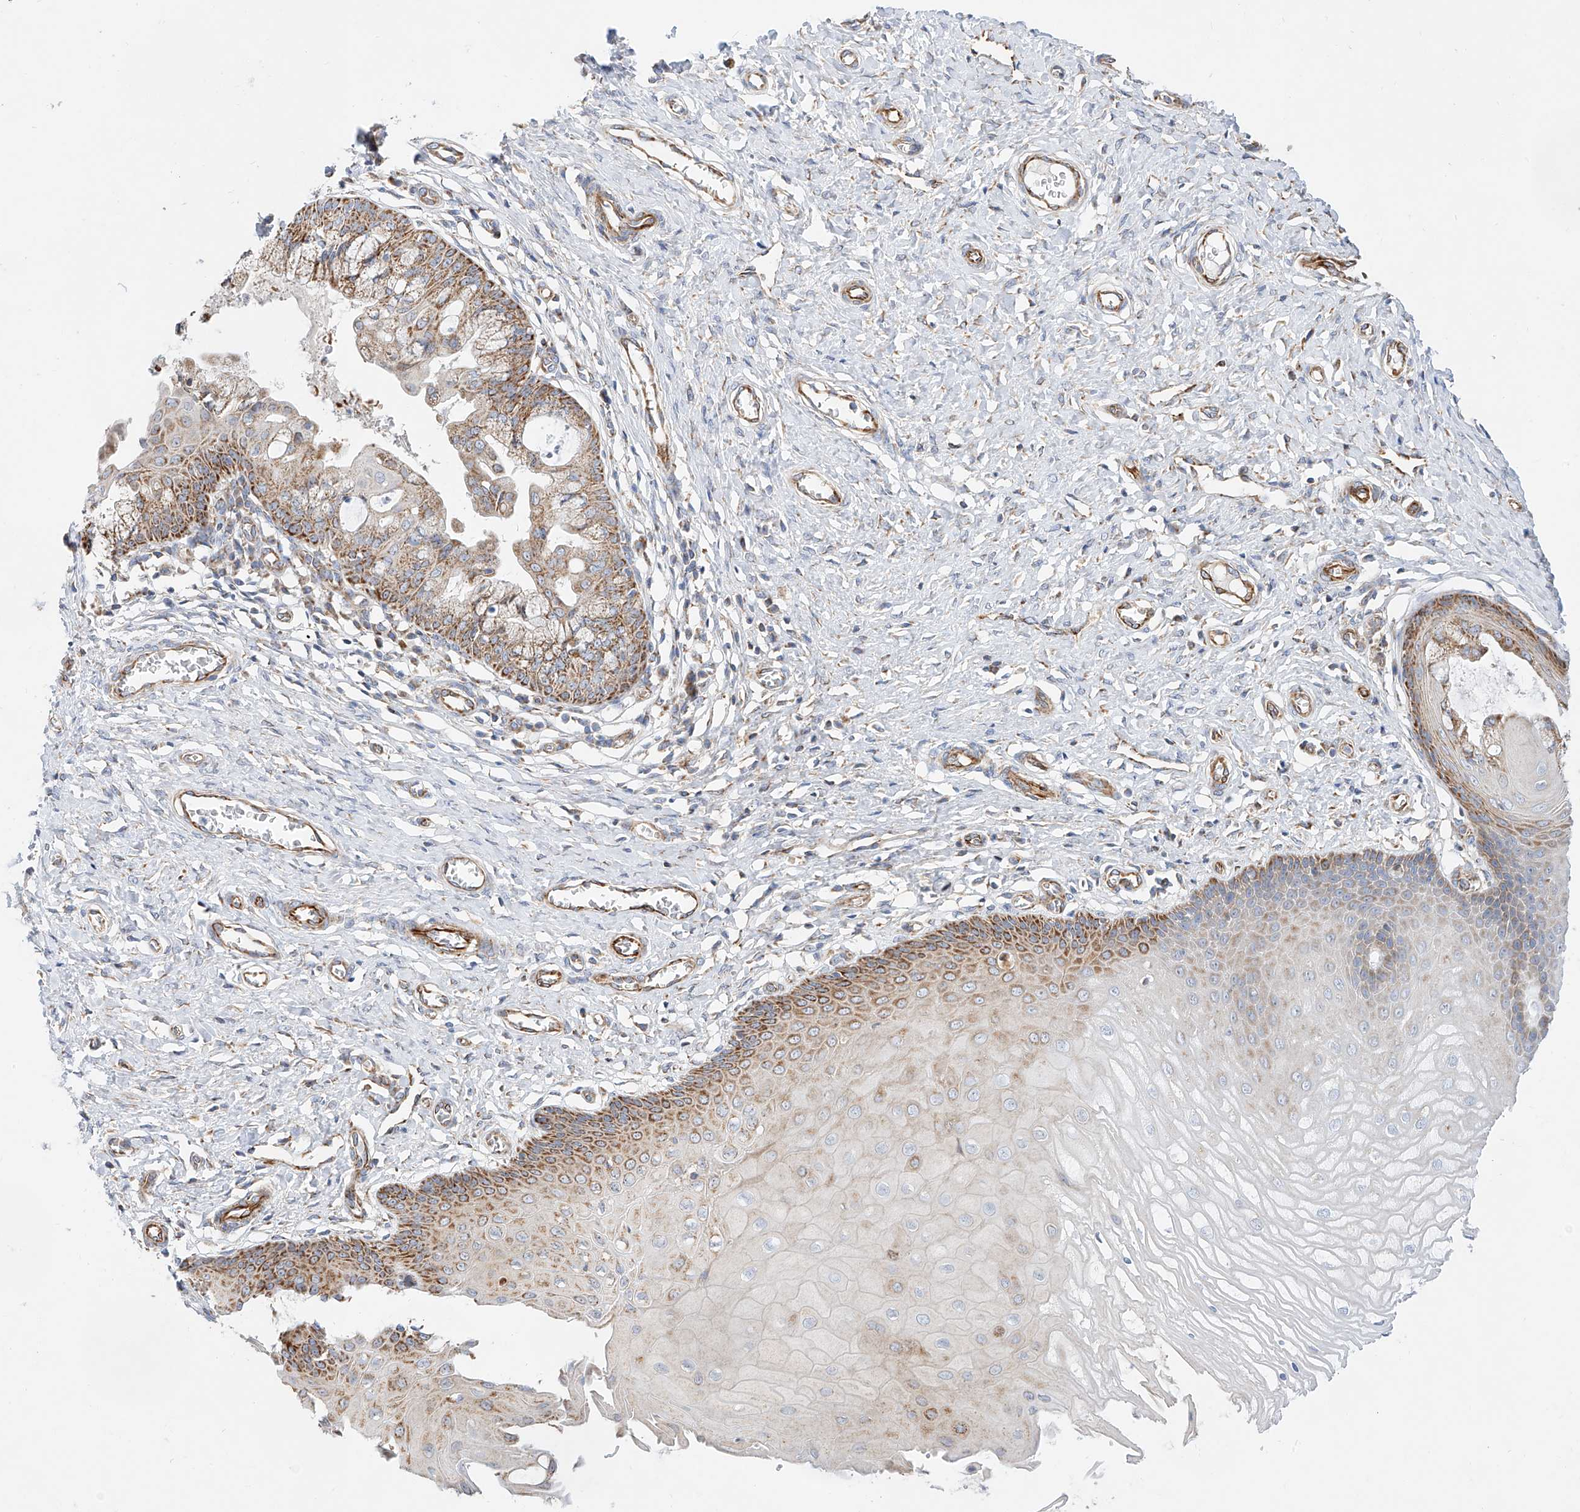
{"staining": {"intensity": "moderate", "quantity": ">75%", "location": "cytoplasmic/membranous"}, "tissue": "cervix", "cell_type": "Glandular cells", "image_type": "normal", "snomed": [{"axis": "morphology", "description": "Normal tissue, NOS"}, {"axis": "topography", "description": "Cervix"}], "caption": "Immunohistochemistry staining of benign cervix, which displays medium levels of moderate cytoplasmic/membranous positivity in approximately >75% of glandular cells indicating moderate cytoplasmic/membranous protein staining. The staining was performed using DAB (brown) for protein detection and nuclei were counterstained in hematoxylin (blue).", "gene": "CST9", "patient": {"sex": "female", "age": 55}}